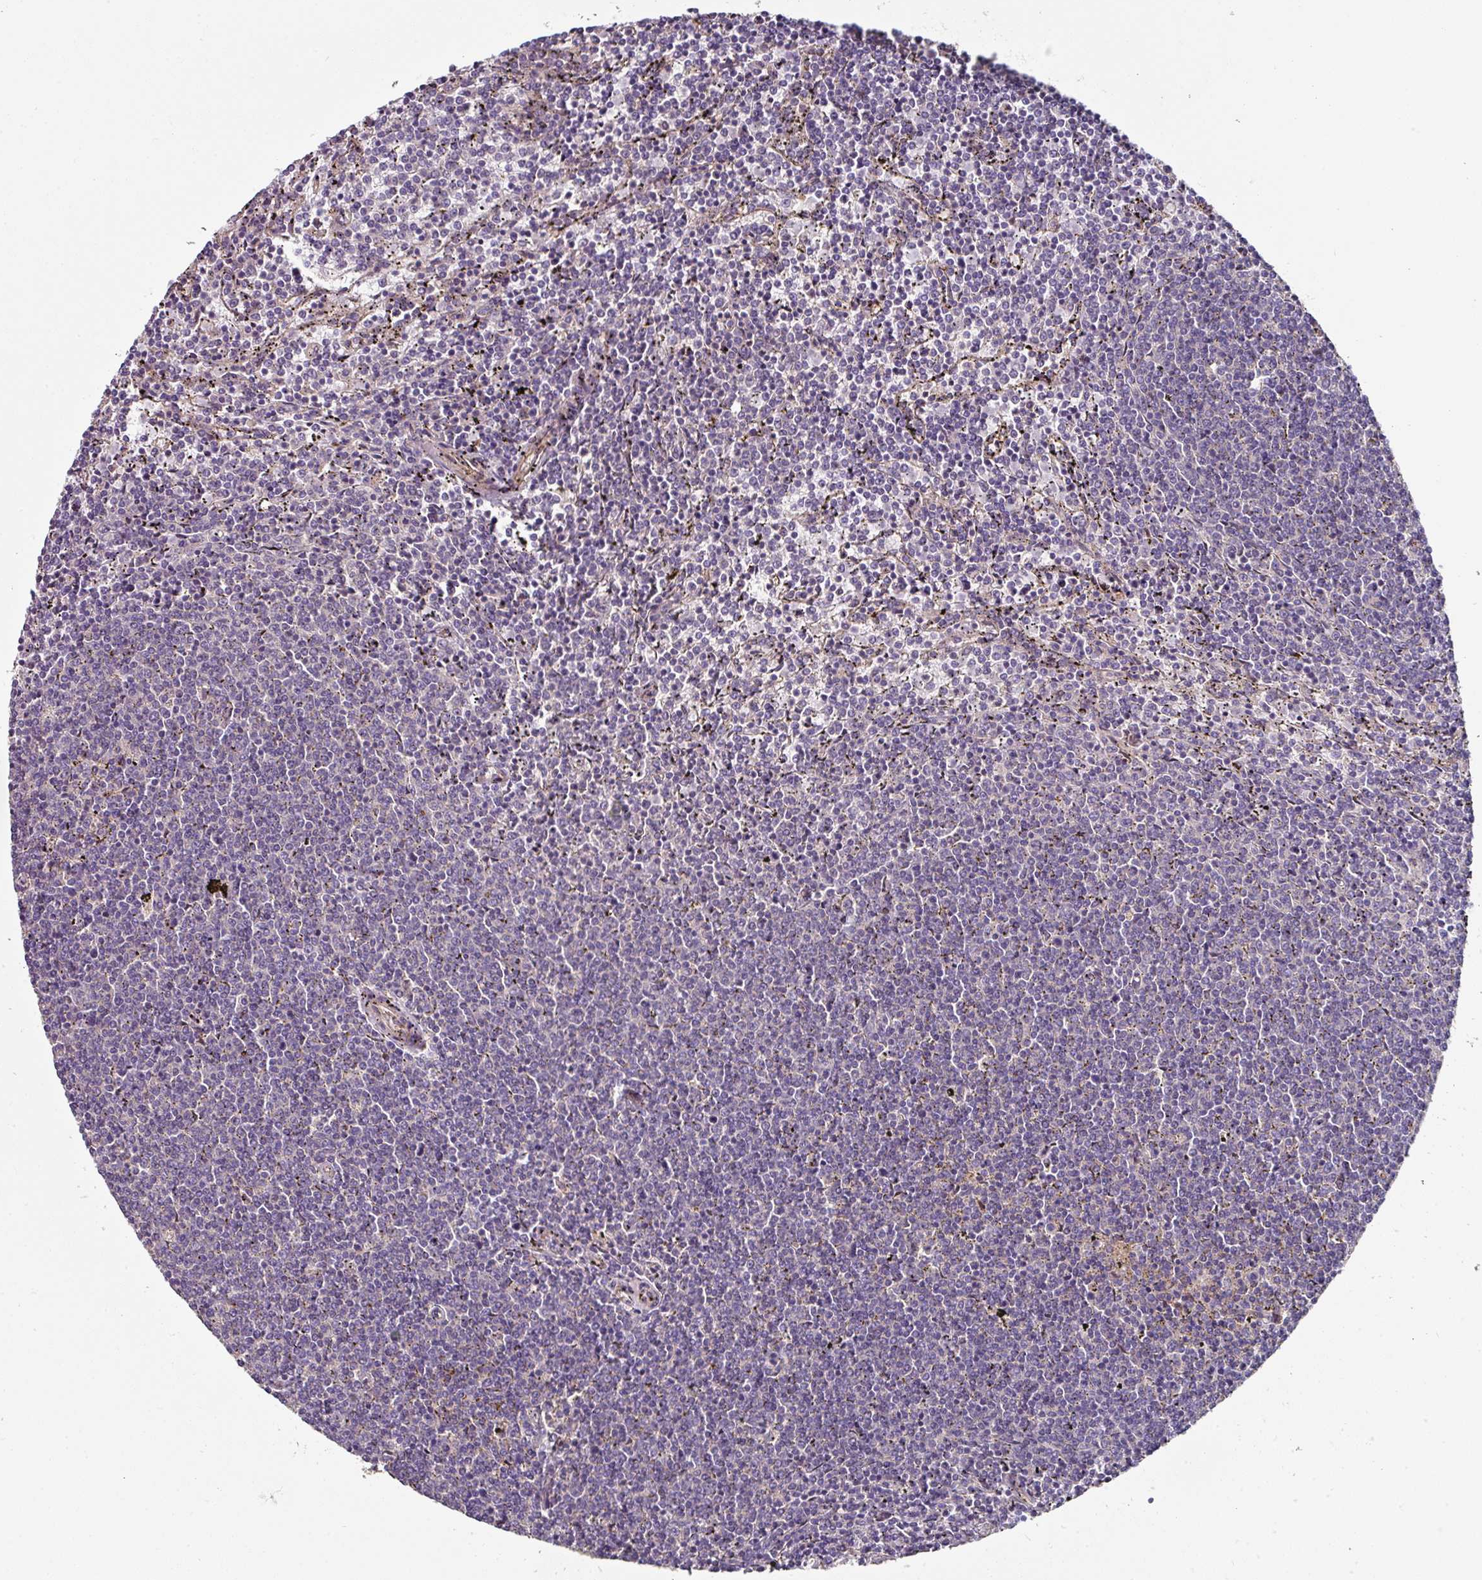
{"staining": {"intensity": "negative", "quantity": "none", "location": "none"}, "tissue": "lymphoma", "cell_type": "Tumor cells", "image_type": "cancer", "snomed": [{"axis": "morphology", "description": "Malignant lymphoma, non-Hodgkin's type, Low grade"}, {"axis": "topography", "description": "Spleen"}], "caption": "DAB immunohistochemical staining of malignant lymphoma, non-Hodgkin's type (low-grade) exhibits no significant expression in tumor cells.", "gene": "C4orf48", "patient": {"sex": "female", "age": 50}}